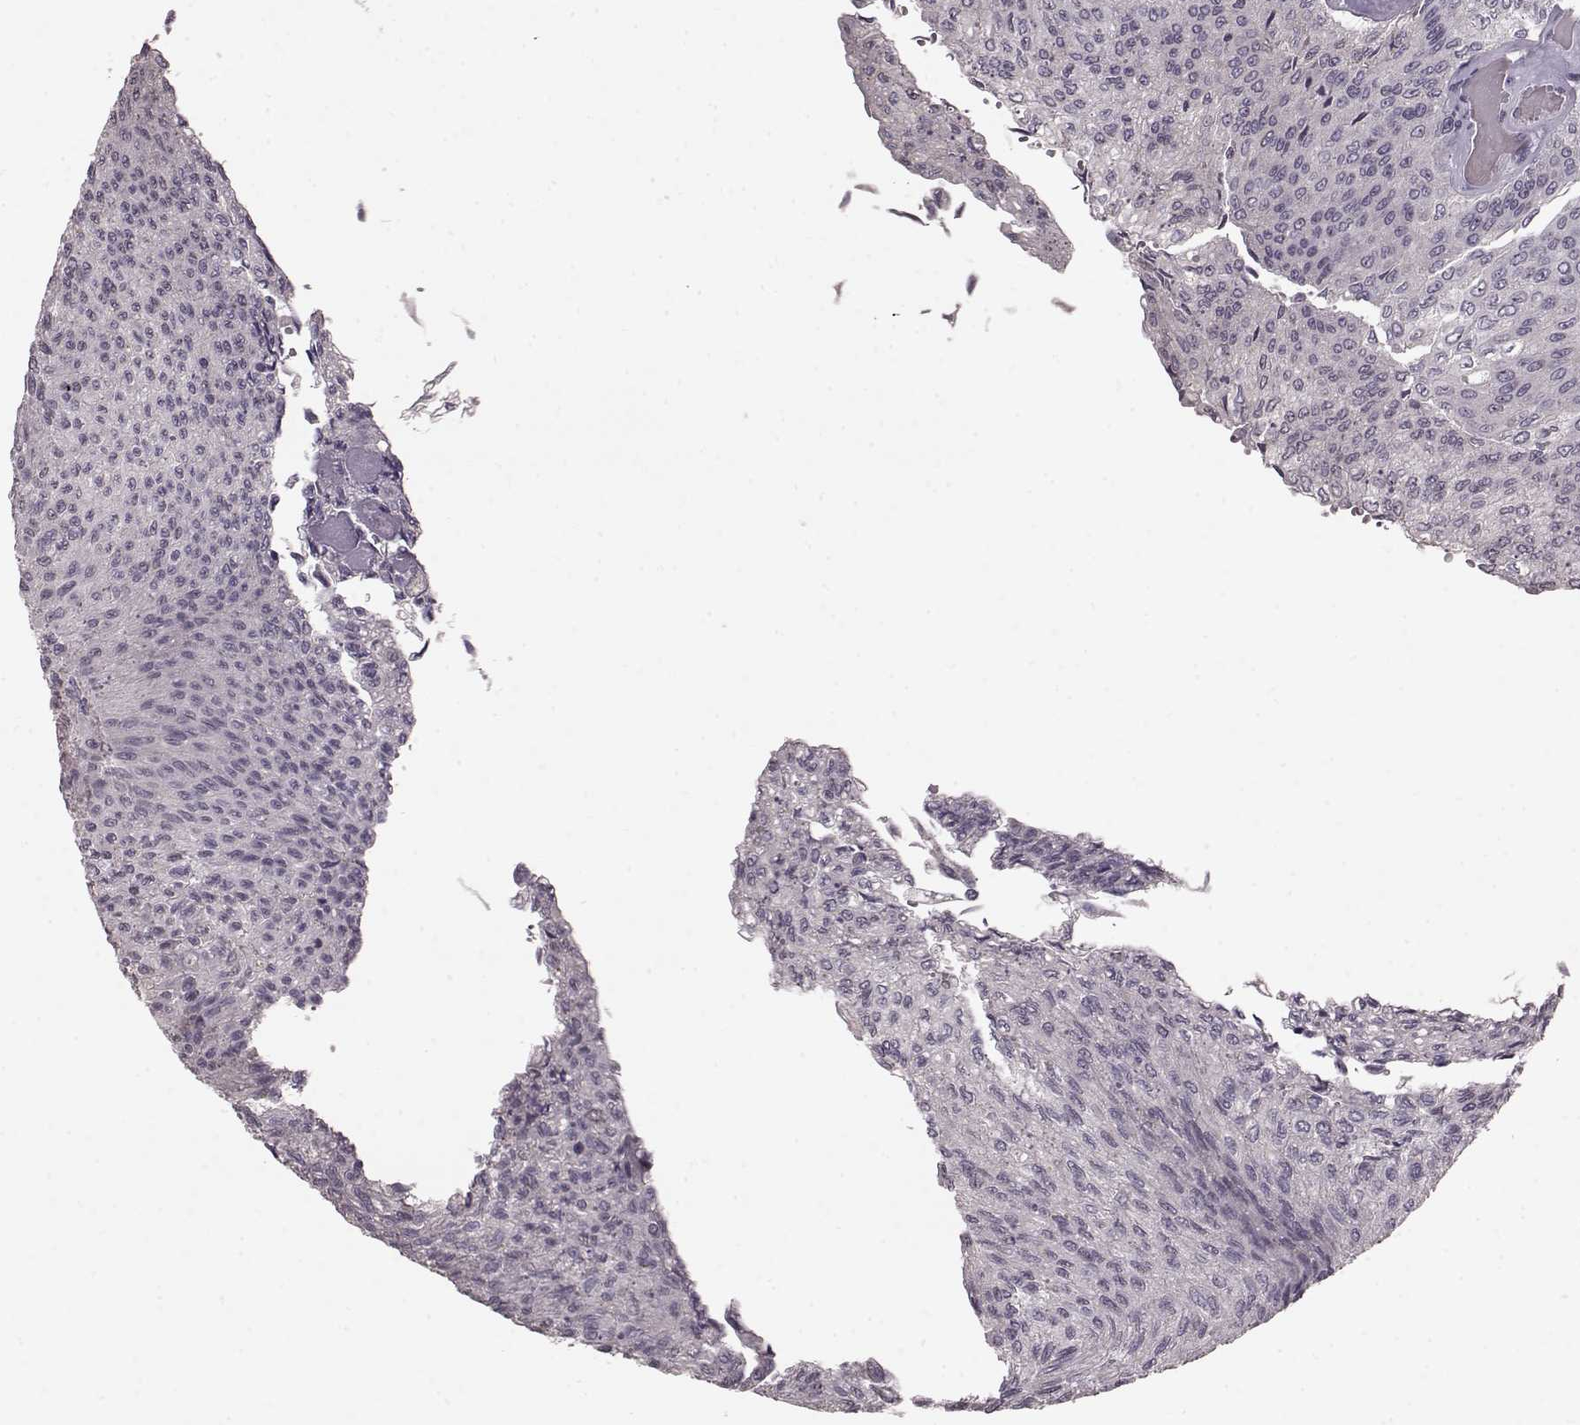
{"staining": {"intensity": "negative", "quantity": "none", "location": "none"}, "tissue": "urothelial cancer", "cell_type": "Tumor cells", "image_type": "cancer", "snomed": [{"axis": "morphology", "description": "Urothelial carcinoma, Low grade"}, {"axis": "topography", "description": "Ureter, NOS"}, {"axis": "topography", "description": "Urinary bladder"}], "caption": "Immunohistochemistry (IHC) of urothelial cancer shows no staining in tumor cells.", "gene": "SLC52A3", "patient": {"sex": "male", "age": 78}}